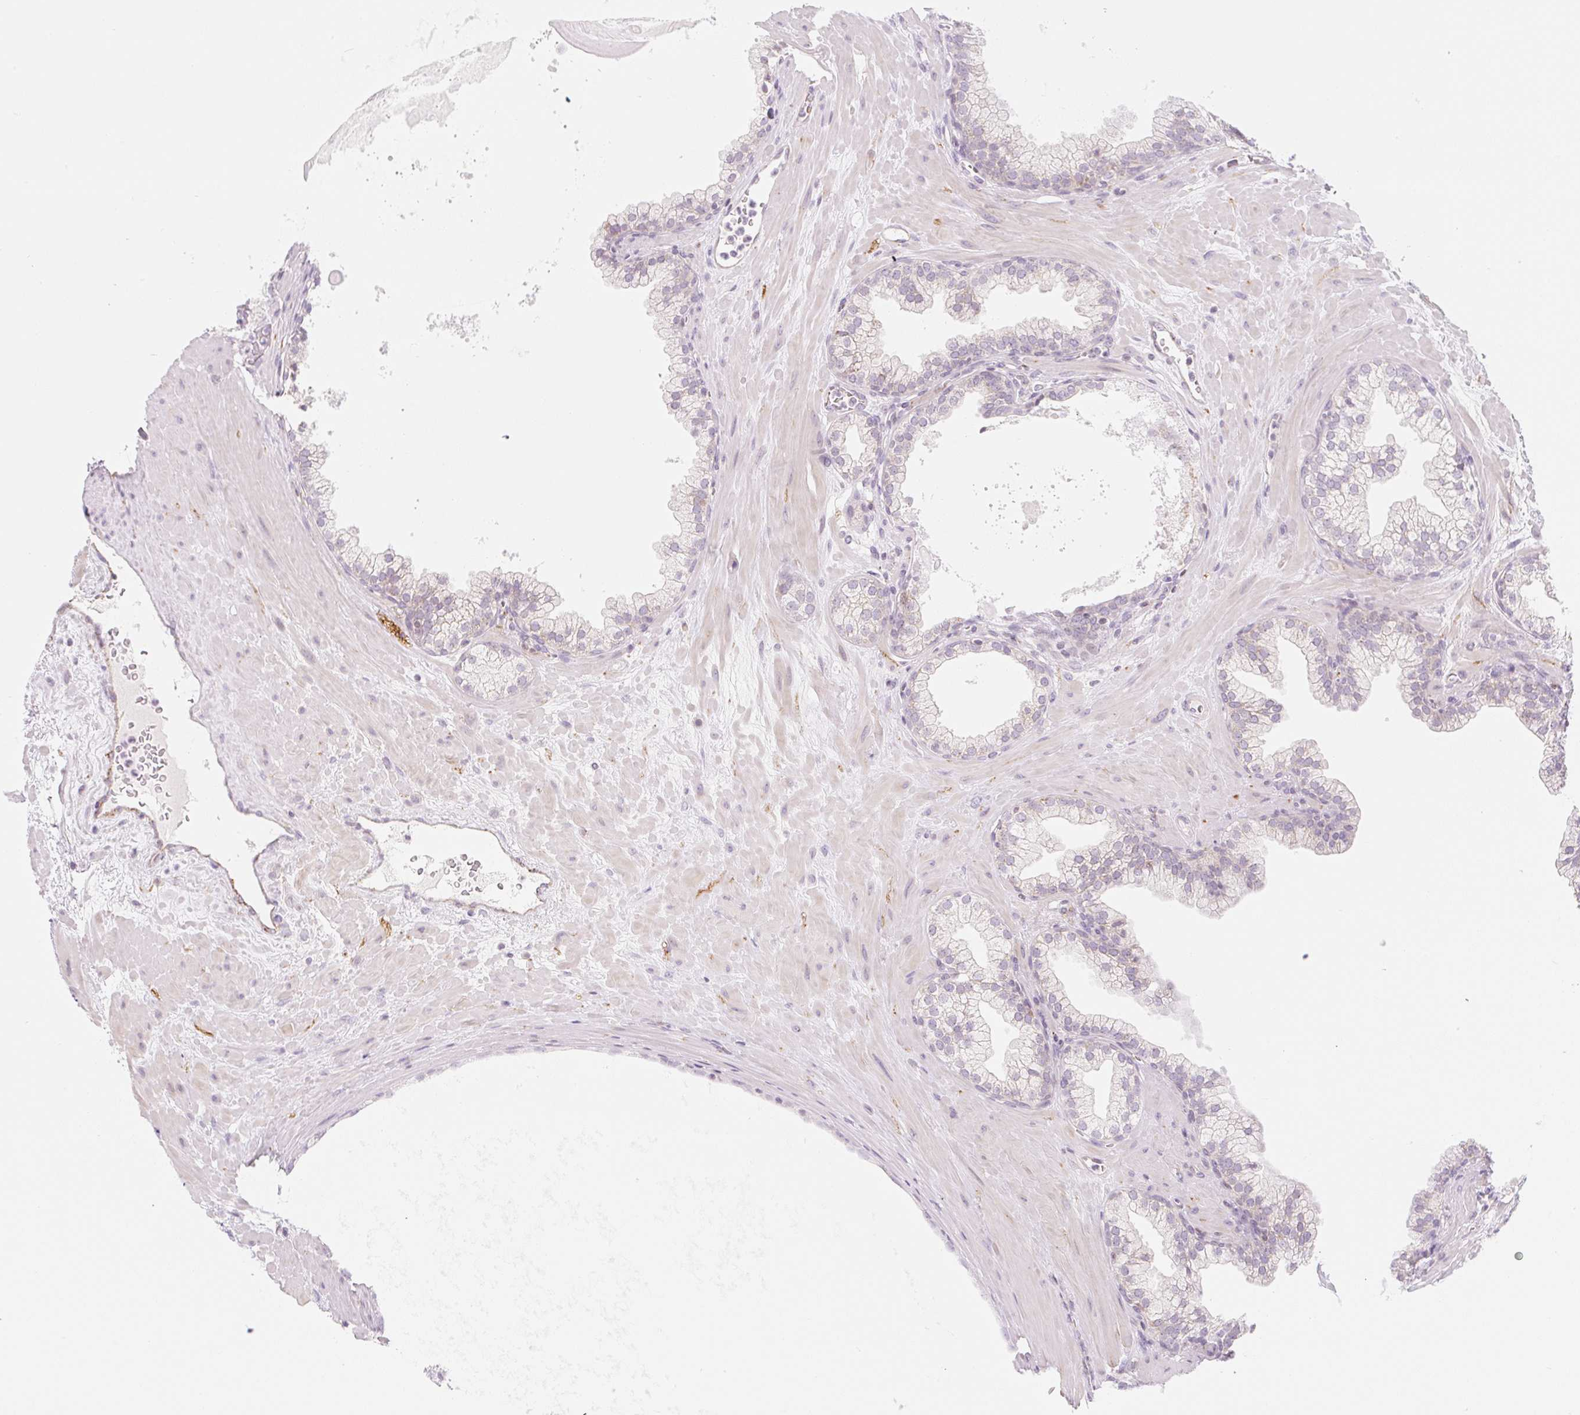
{"staining": {"intensity": "negative", "quantity": "none", "location": "none"}, "tissue": "prostate", "cell_type": "Glandular cells", "image_type": "normal", "snomed": [{"axis": "morphology", "description": "Normal tissue, NOS"}, {"axis": "topography", "description": "Prostate"}, {"axis": "topography", "description": "Peripheral nerve tissue"}], "caption": "Glandular cells are negative for brown protein staining in unremarkable prostate. (DAB IHC with hematoxylin counter stain).", "gene": "CASKIN1", "patient": {"sex": "male", "age": 61}}